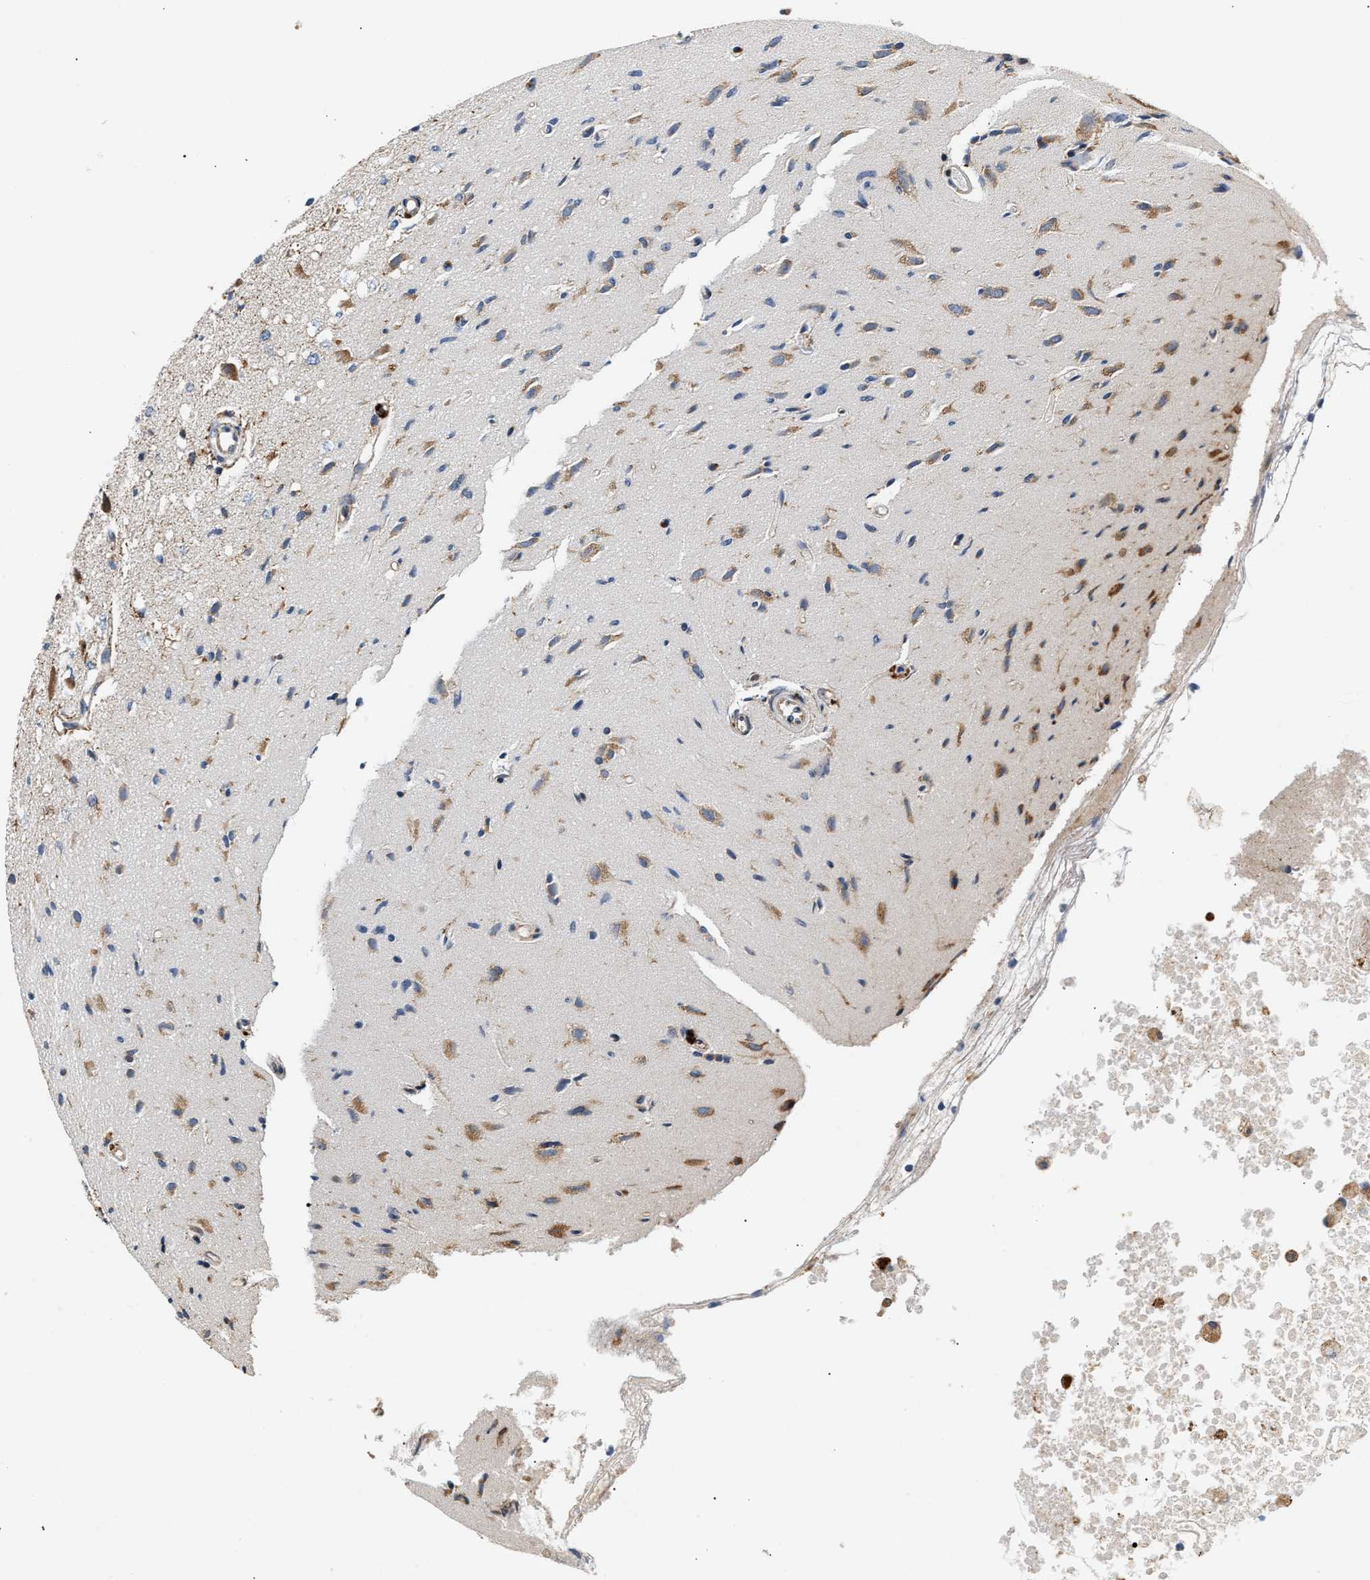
{"staining": {"intensity": "moderate", "quantity": "<25%", "location": "cytoplasmic/membranous"}, "tissue": "glioma", "cell_type": "Tumor cells", "image_type": "cancer", "snomed": [{"axis": "morphology", "description": "Glioma, malignant, High grade"}, {"axis": "topography", "description": "Brain"}], "caption": "Protein expression analysis of human glioma reveals moderate cytoplasmic/membranous expression in about <25% of tumor cells.", "gene": "IFT74", "patient": {"sex": "female", "age": 59}}